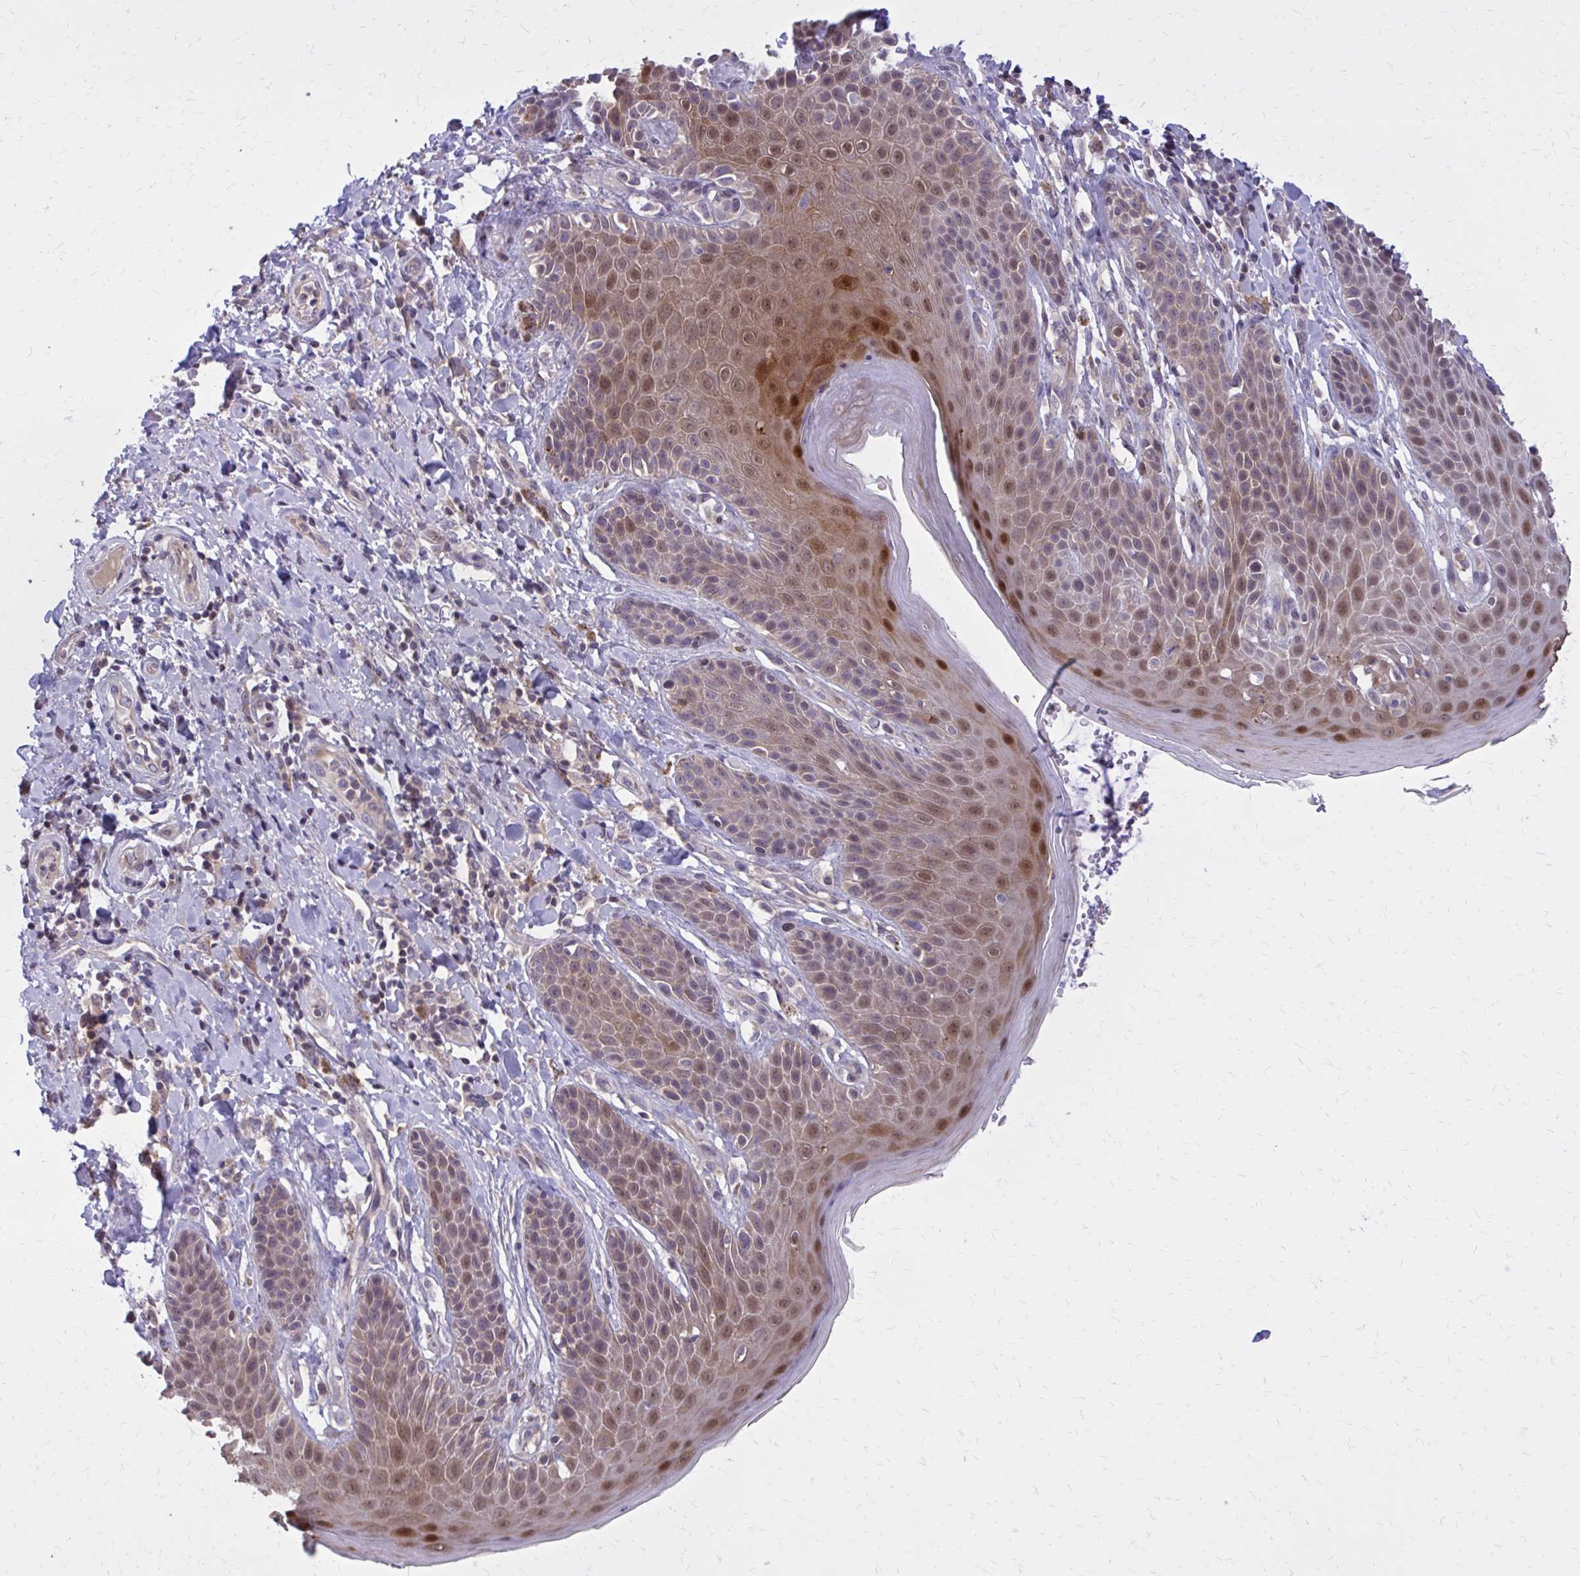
{"staining": {"intensity": "moderate", "quantity": "<25%", "location": "cytoplasmic/membranous,nuclear"}, "tissue": "skin", "cell_type": "Epidermal cells", "image_type": "normal", "snomed": [{"axis": "morphology", "description": "Normal tissue, NOS"}, {"axis": "topography", "description": "Anal"}, {"axis": "topography", "description": "Peripheral nerve tissue"}], "caption": "This is a photomicrograph of immunohistochemistry staining of normal skin, which shows moderate positivity in the cytoplasmic/membranous,nuclear of epidermal cells.", "gene": "DBI", "patient": {"sex": "male", "age": 51}}